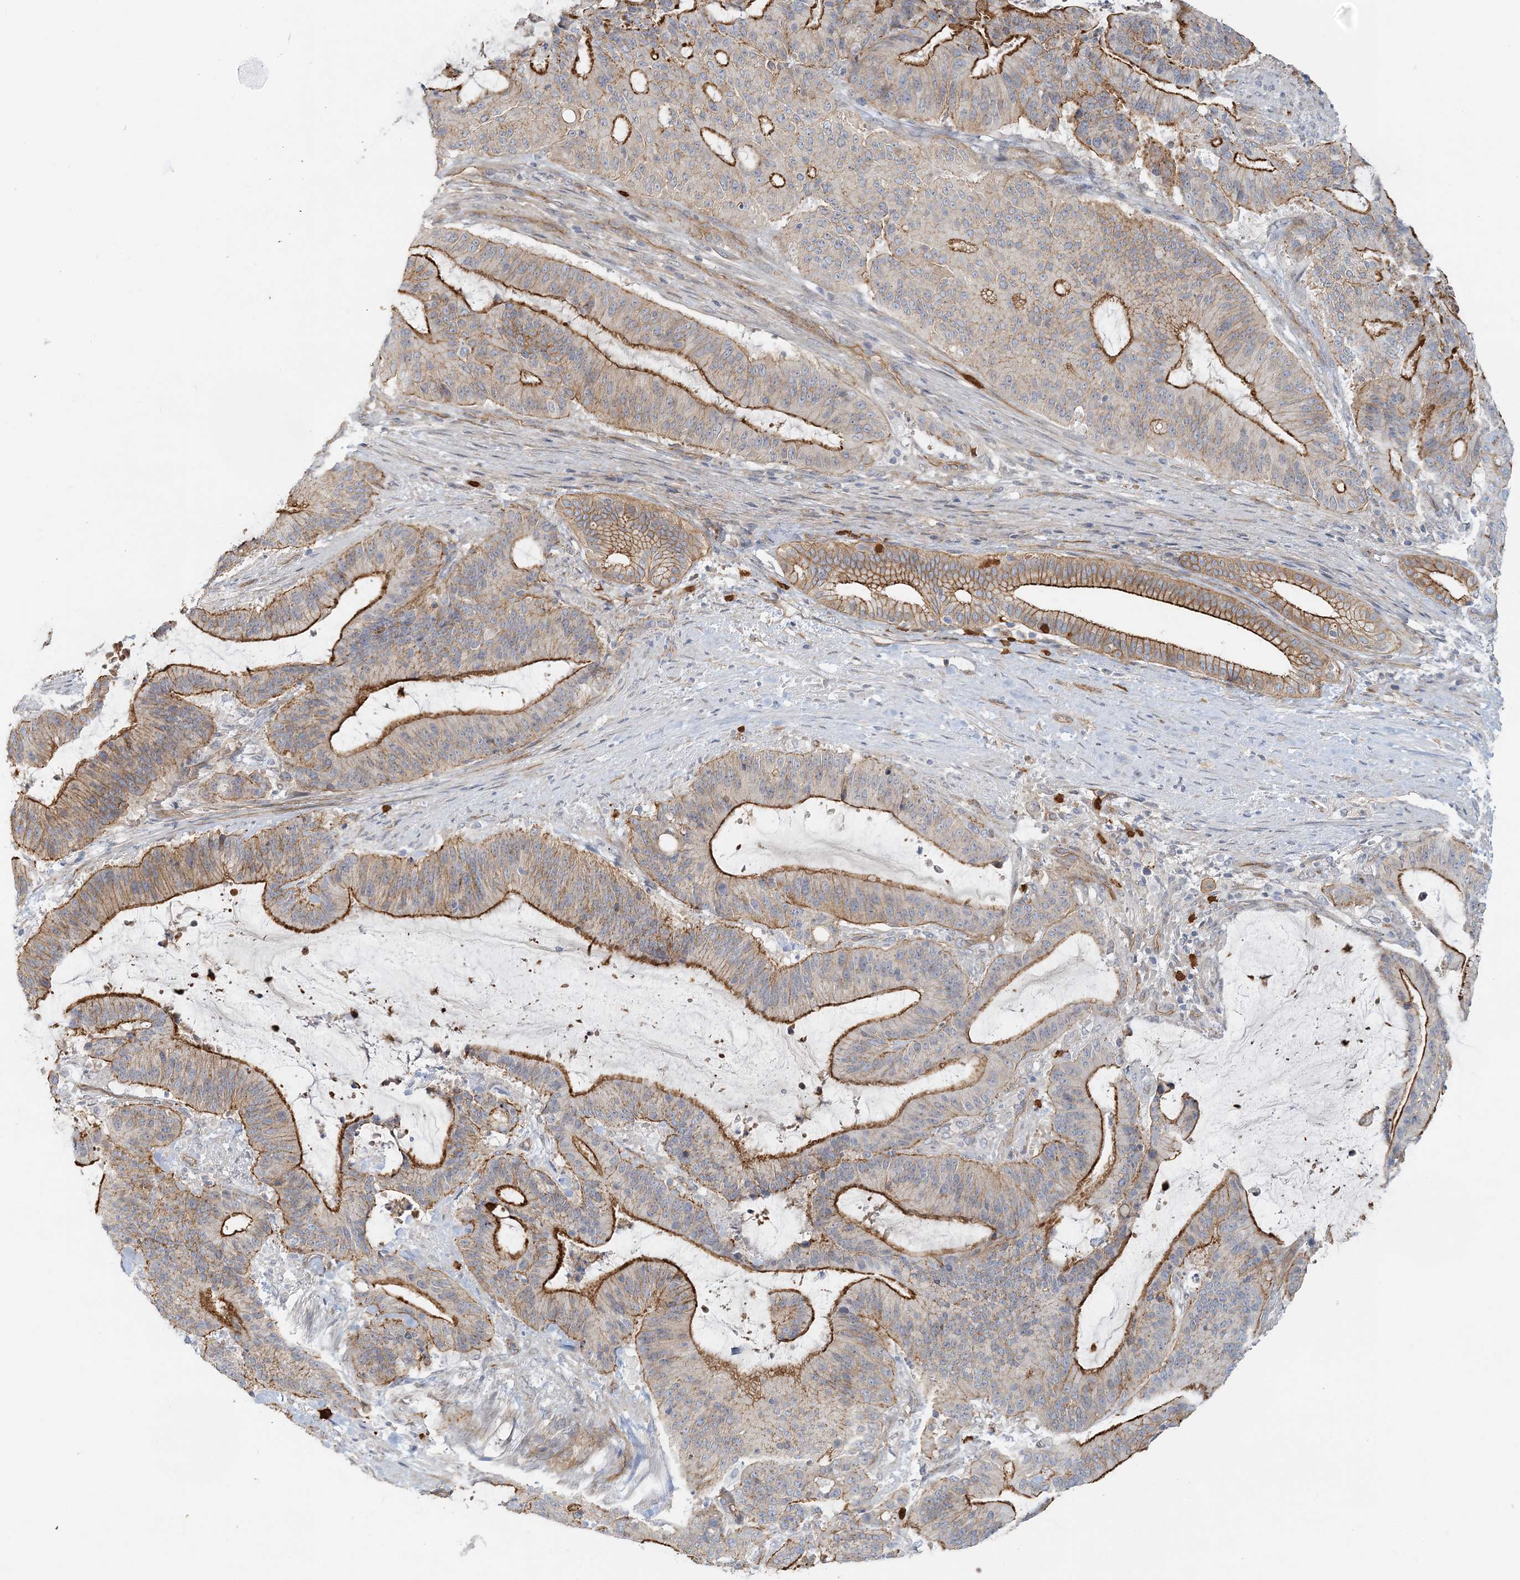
{"staining": {"intensity": "strong", "quantity": "25%-75%", "location": "cytoplasmic/membranous"}, "tissue": "liver cancer", "cell_type": "Tumor cells", "image_type": "cancer", "snomed": [{"axis": "morphology", "description": "Normal tissue, NOS"}, {"axis": "morphology", "description": "Cholangiocarcinoma"}, {"axis": "topography", "description": "Liver"}, {"axis": "topography", "description": "Peripheral nerve tissue"}], "caption": "Liver cholangiocarcinoma stained with immunohistochemistry (IHC) shows strong cytoplasmic/membranous expression in about 25%-75% of tumor cells.", "gene": "DNAH1", "patient": {"sex": "female", "age": 73}}